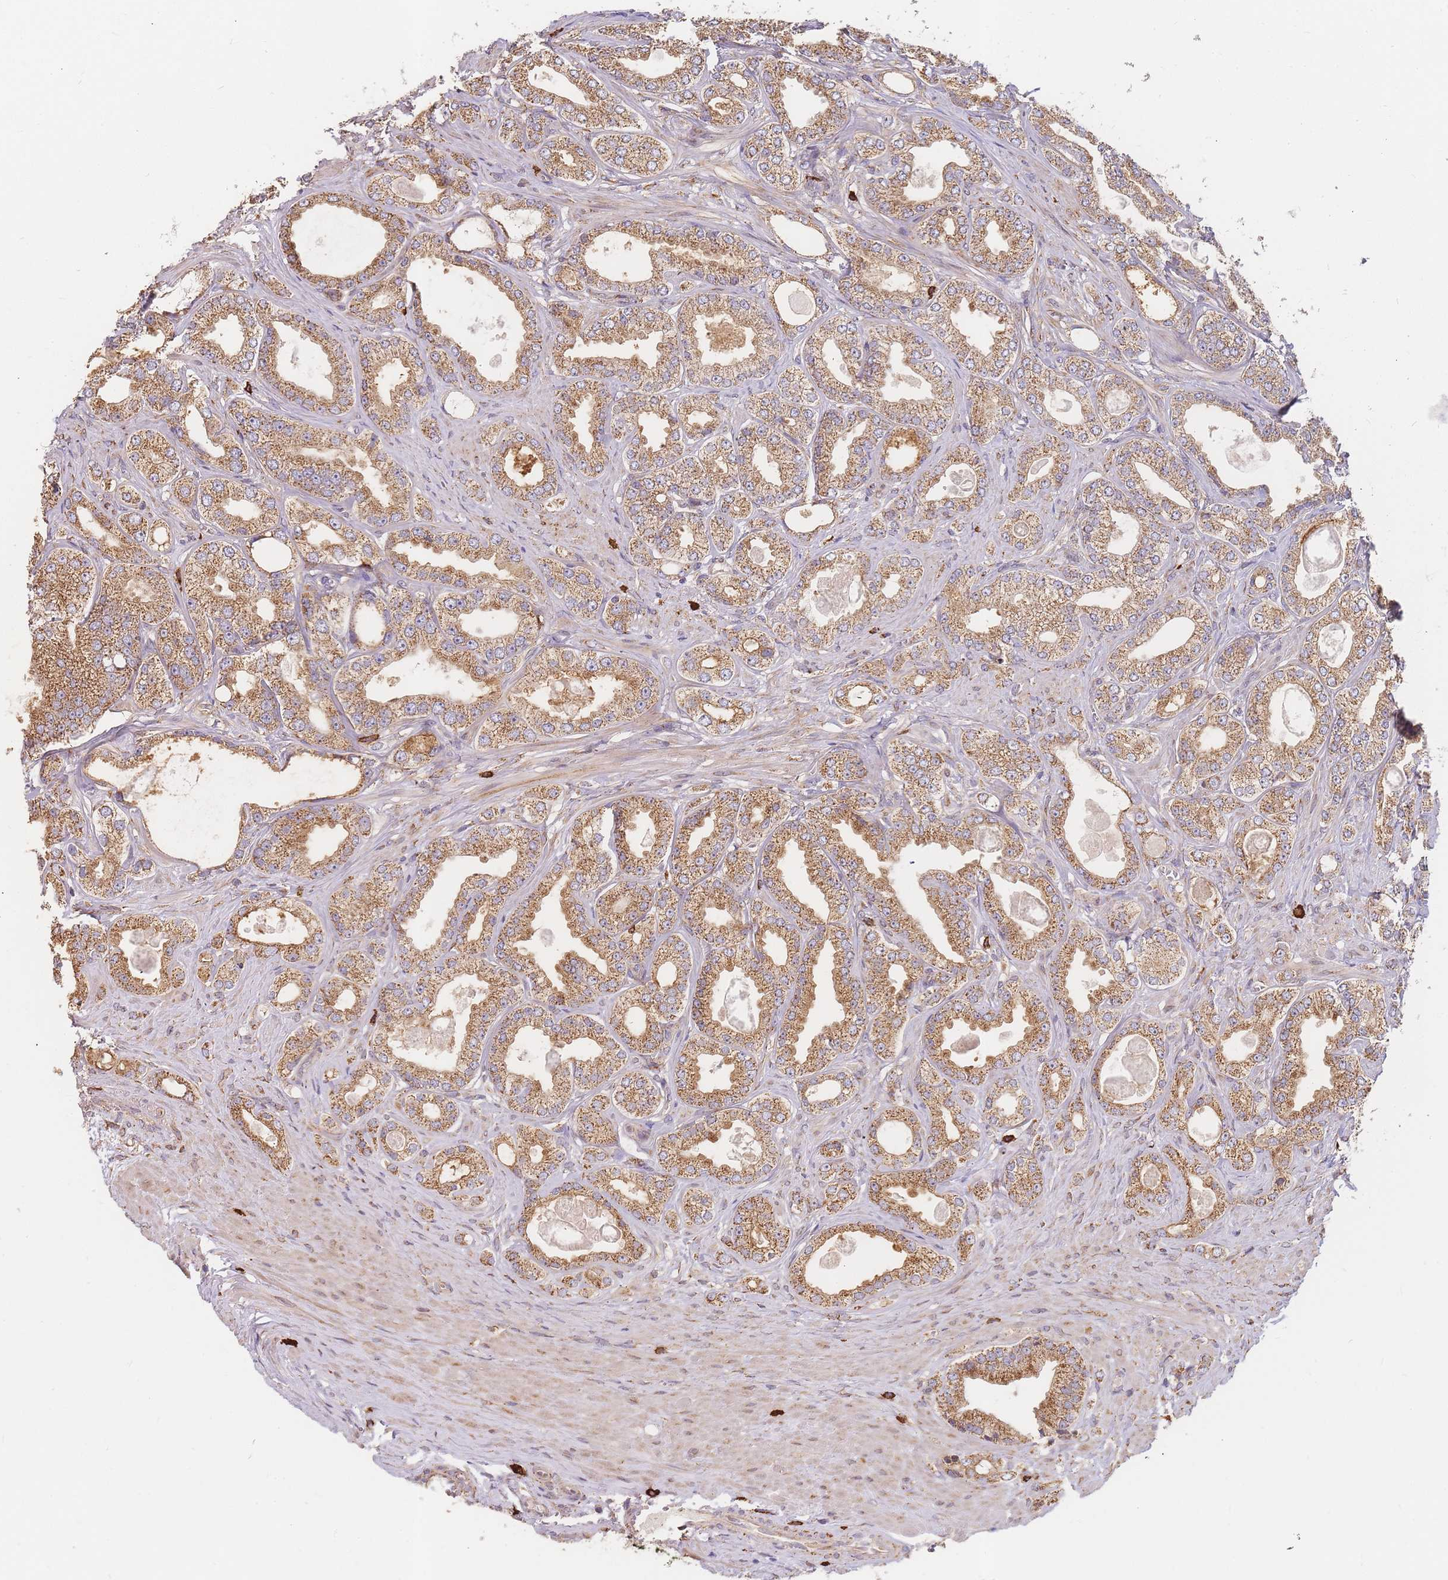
{"staining": {"intensity": "moderate", "quantity": ">75%", "location": "cytoplasmic/membranous"}, "tissue": "prostate cancer", "cell_type": "Tumor cells", "image_type": "cancer", "snomed": [{"axis": "morphology", "description": "Adenocarcinoma, Low grade"}, {"axis": "topography", "description": "Prostate"}], "caption": "Protein staining of adenocarcinoma (low-grade) (prostate) tissue displays moderate cytoplasmic/membranous positivity in approximately >75% of tumor cells.", "gene": "ADCY9", "patient": {"sex": "male", "age": 63}}